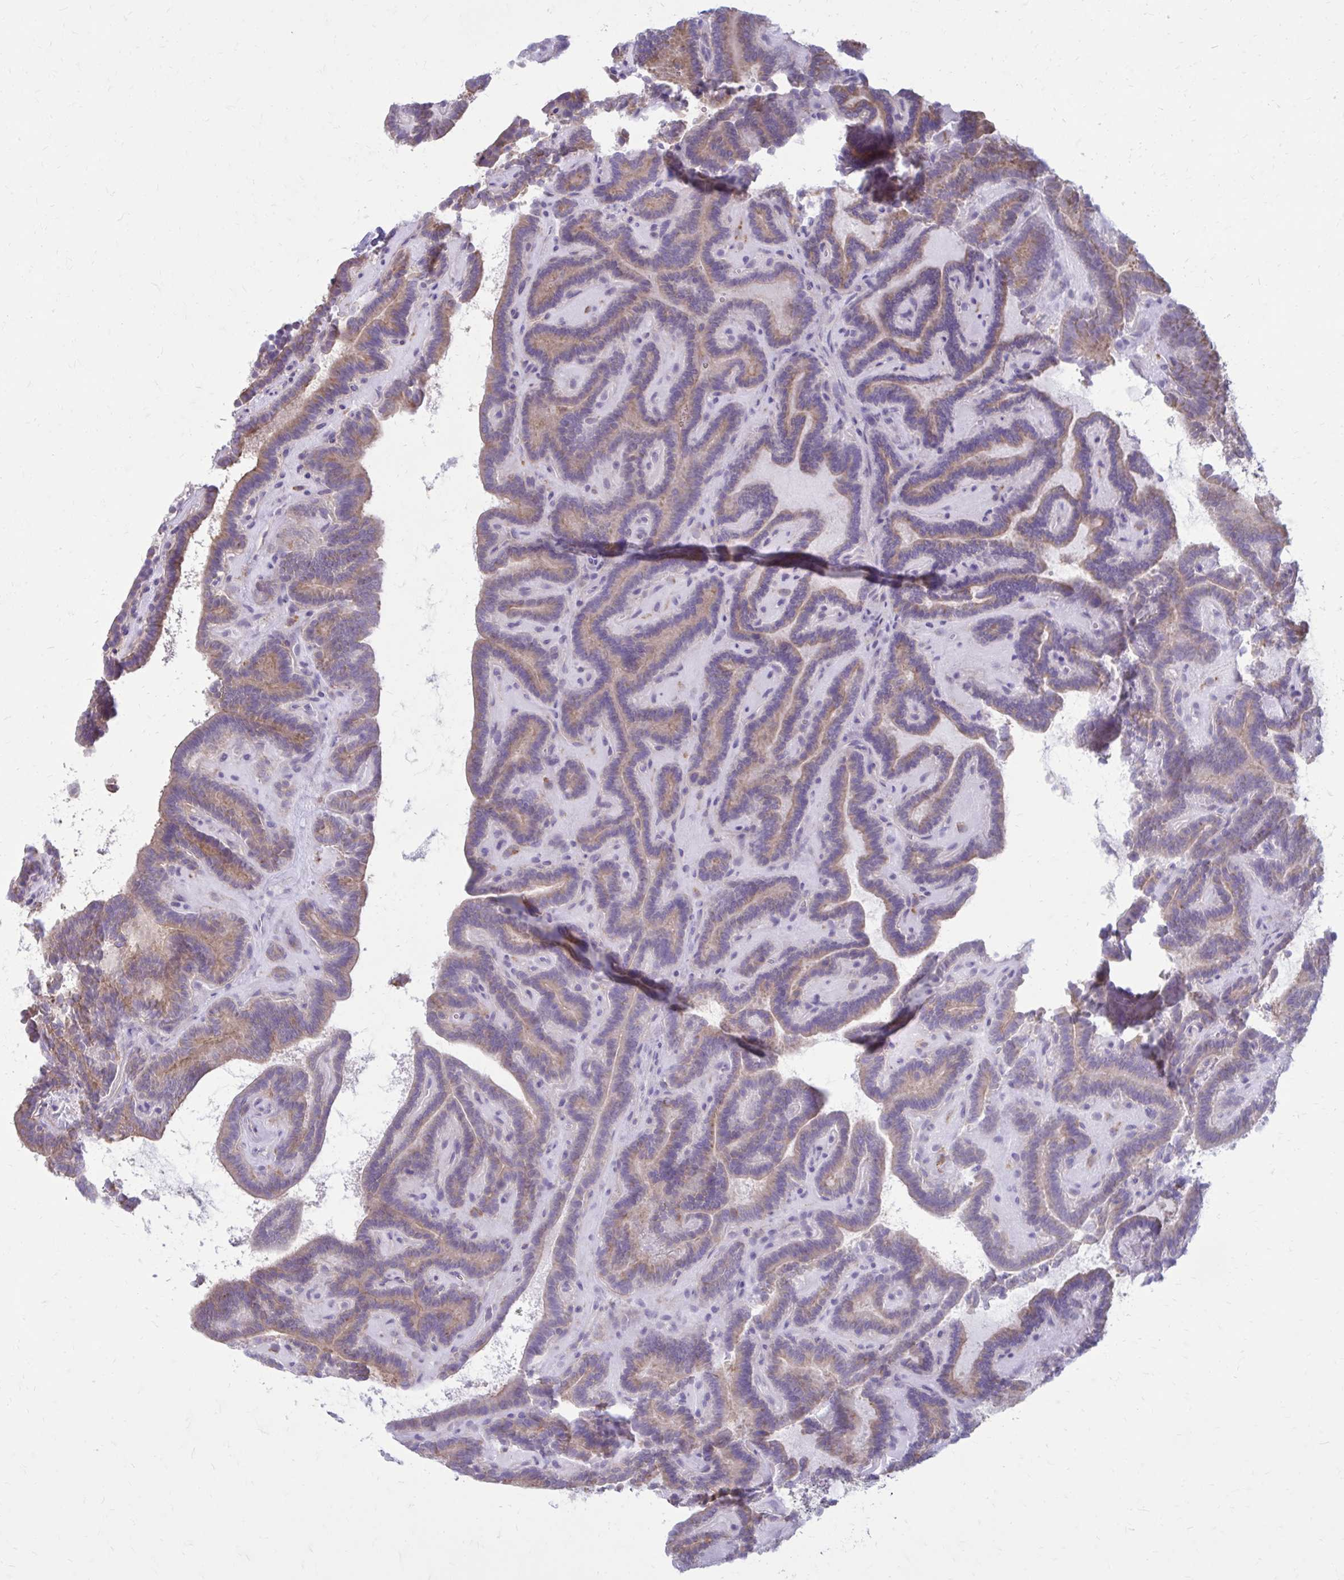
{"staining": {"intensity": "weak", "quantity": ">75%", "location": "cytoplasmic/membranous"}, "tissue": "thyroid cancer", "cell_type": "Tumor cells", "image_type": "cancer", "snomed": [{"axis": "morphology", "description": "Papillary adenocarcinoma, NOS"}, {"axis": "topography", "description": "Thyroid gland"}], "caption": "A brown stain labels weak cytoplasmic/membranous staining of a protein in thyroid papillary adenocarcinoma tumor cells.", "gene": "CLTA", "patient": {"sex": "female", "age": 21}}